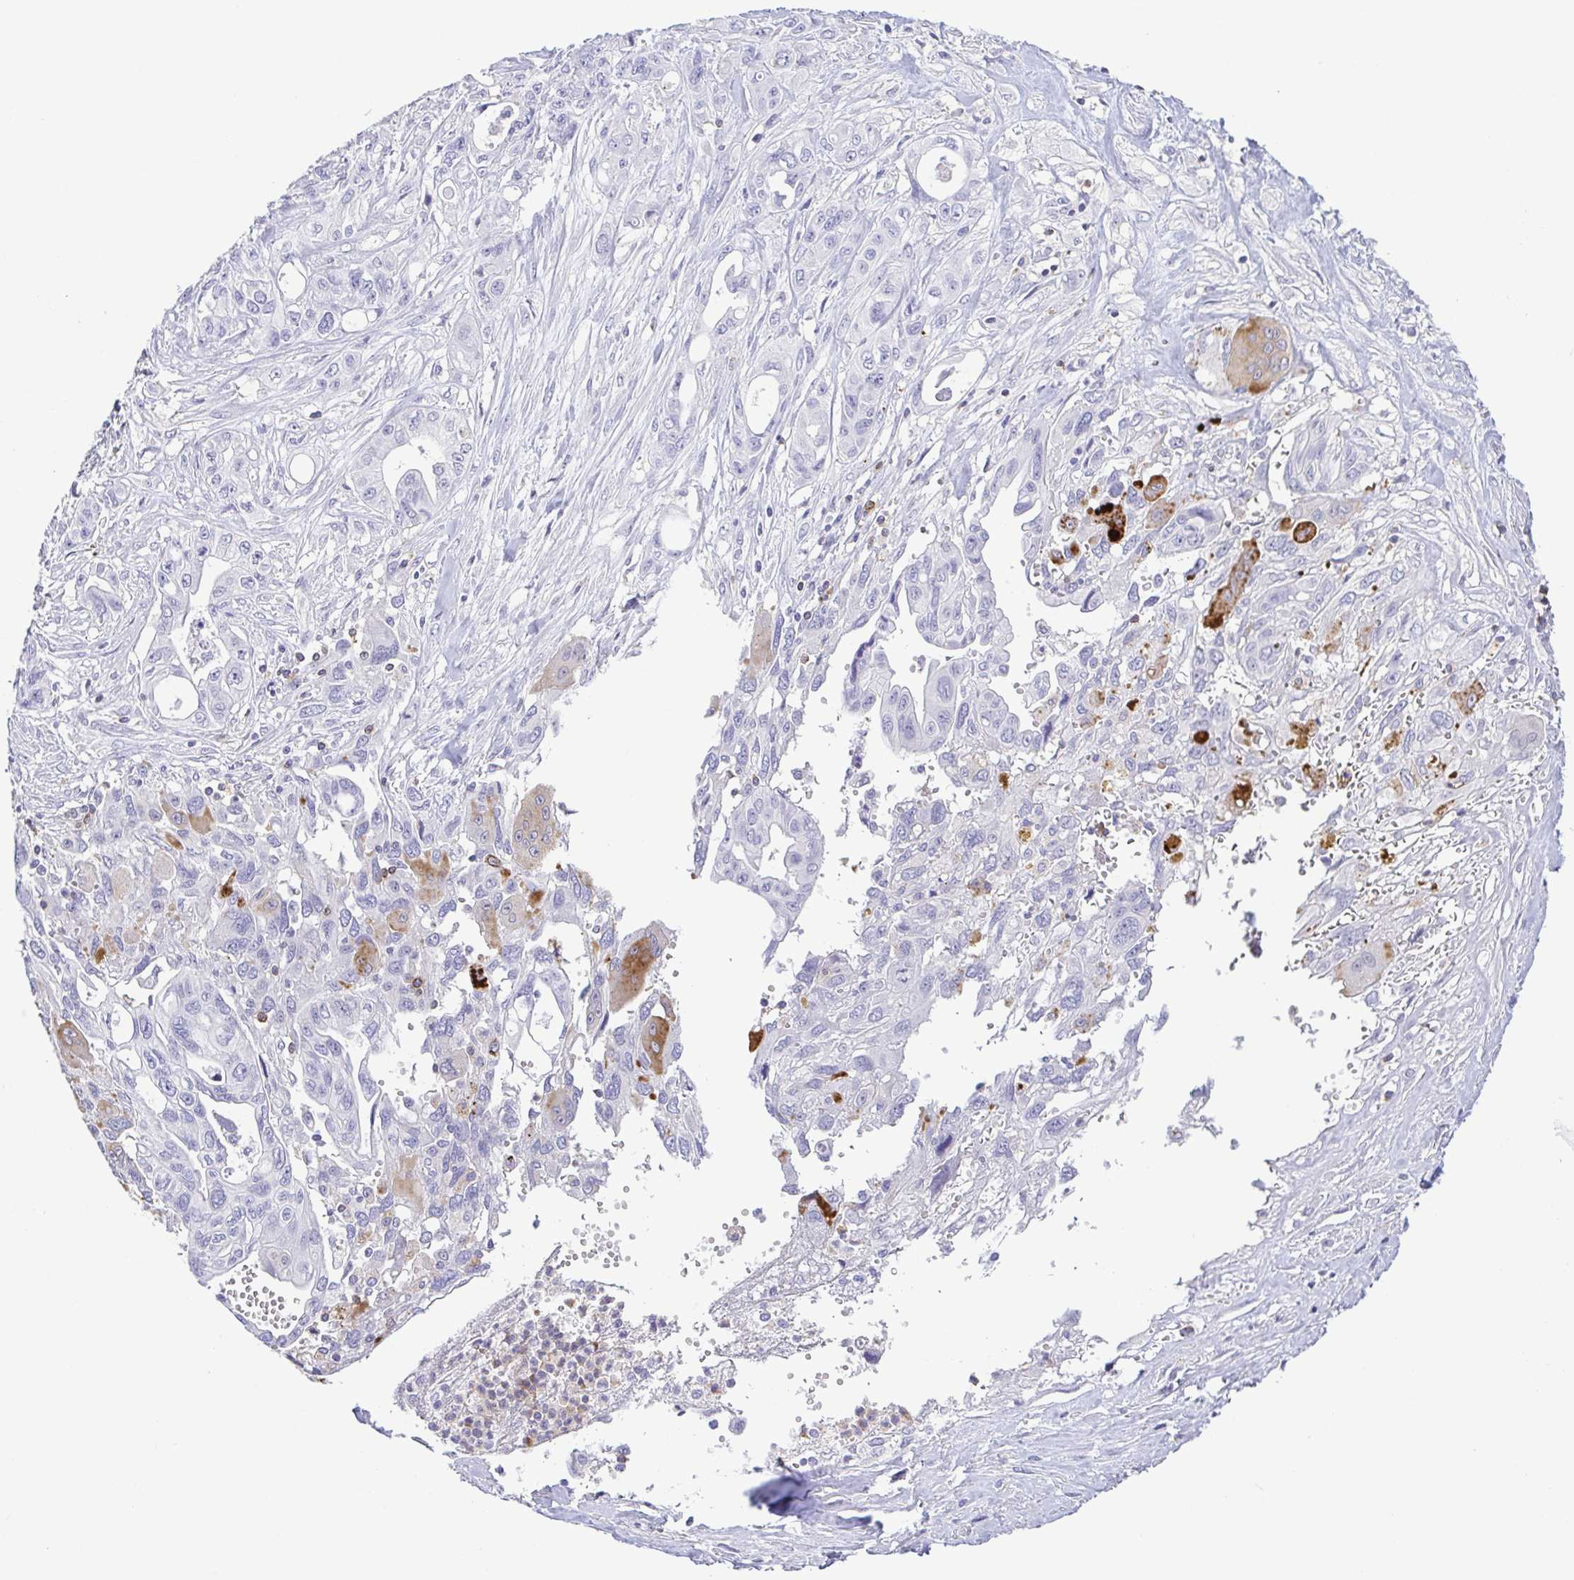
{"staining": {"intensity": "negative", "quantity": "none", "location": "none"}, "tissue": "pancreatic cancer", "cell_type": "Tumor cells", "image_type": "cancer", "snomed": [{"axis": "morphology", "description": "Adenocarcinoma, NOS"}, {"axis": "topography", "description": "Pancreas"}], "caption": "Photomicrograph shows no protein expression in tumor cells of pancreatic adenocarcinoma tissue.", "gene": "PGLYRP1", "patient": {"sex": "female", "age": 47}}